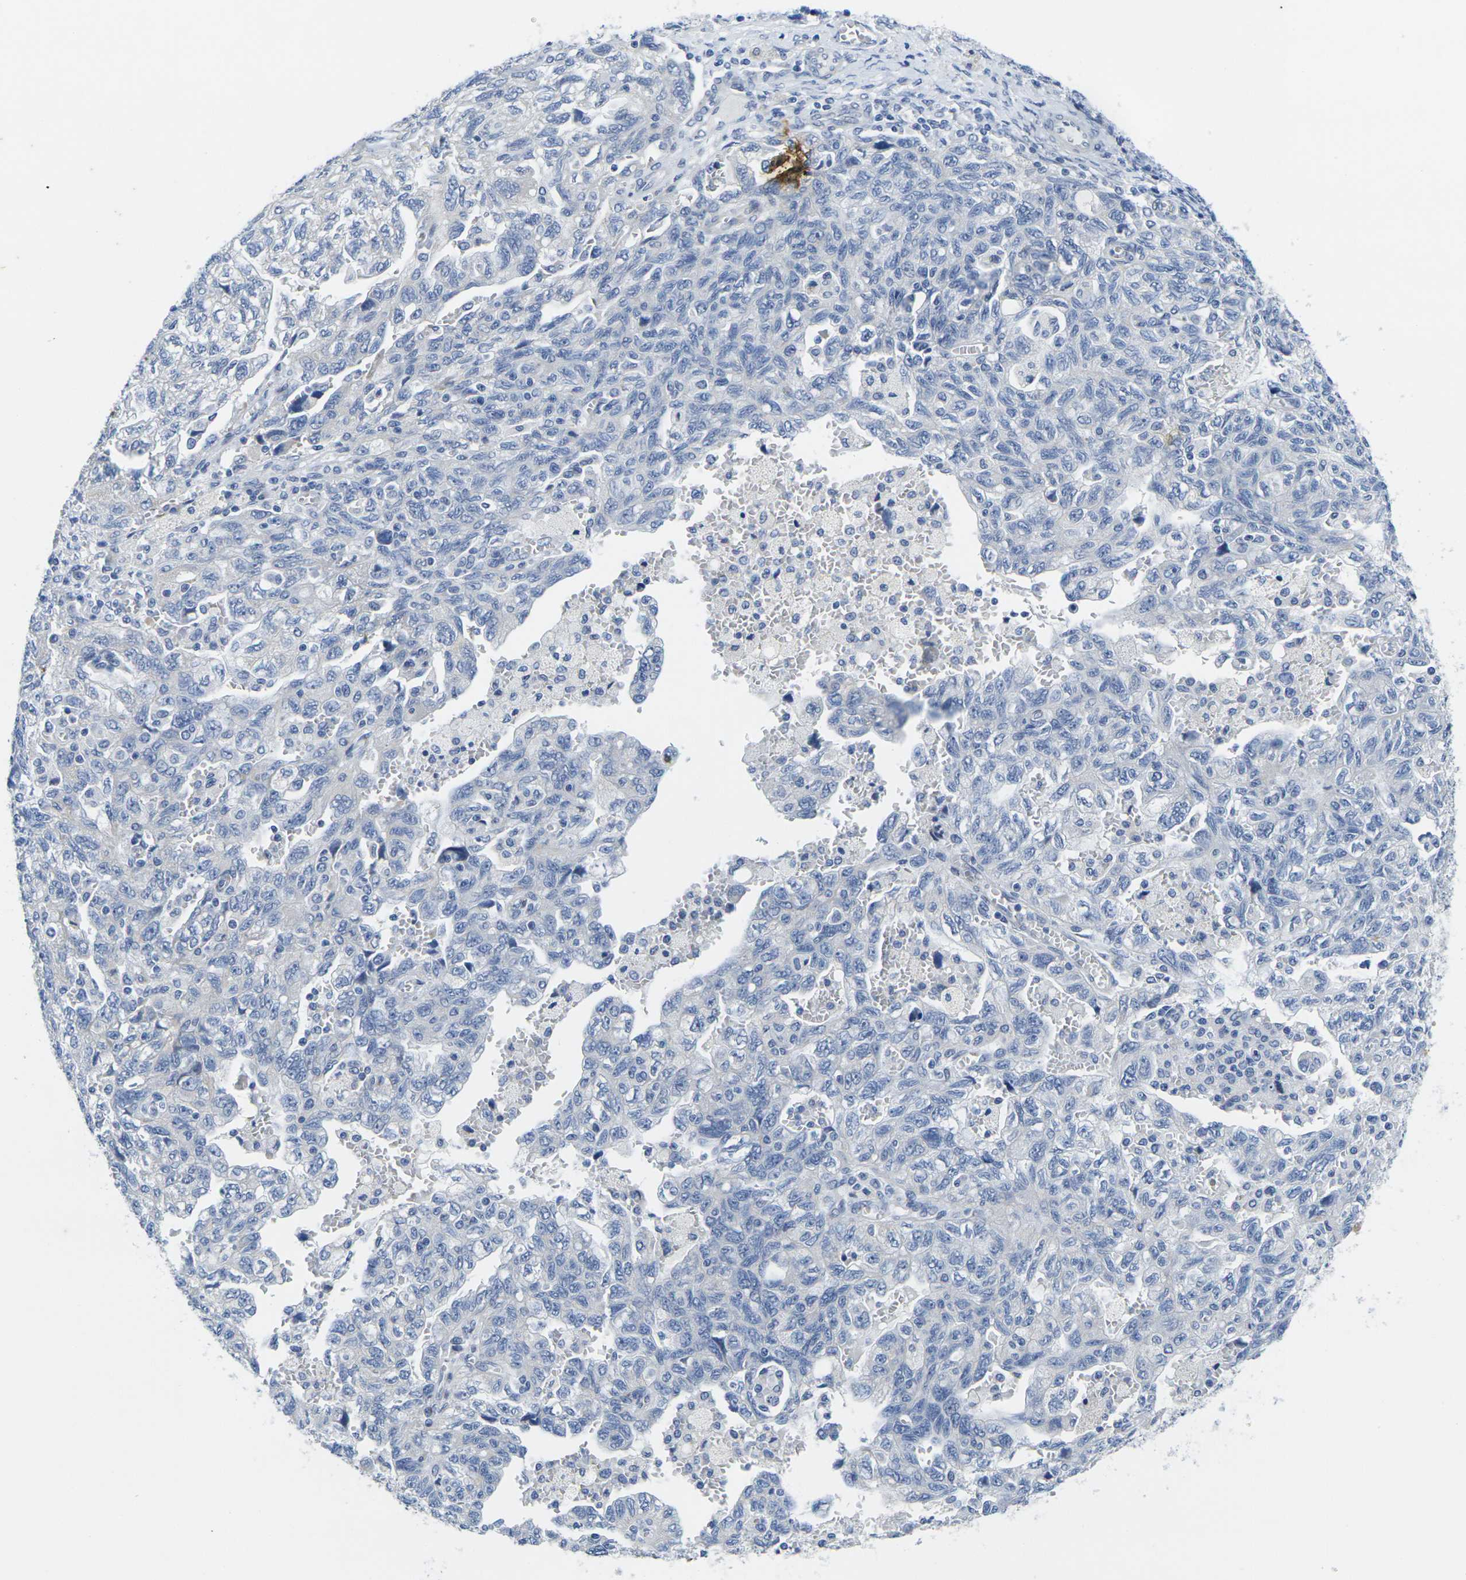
{"staining": {"intensity": "negative", "quantity": "none", "location": "none"}, "tissue": "ovarian cancer", "cell_type": "Tumor cells", "image_type": "cancer", "snomed": [{"axis": "morphology", "description": "Carcinoma, NOS"}, {"axis": "morphology", "description": "Cystadenocarcinoma, serous, NOS"}, {"axis": "topography", "description": "Ovary"}], "caption": "Human ovarian carcinoma stained for a protein using IHC exhibits no expression in tumor cells.", "gene": "CRK", "patient": {"sex": "female", "age": 69}}